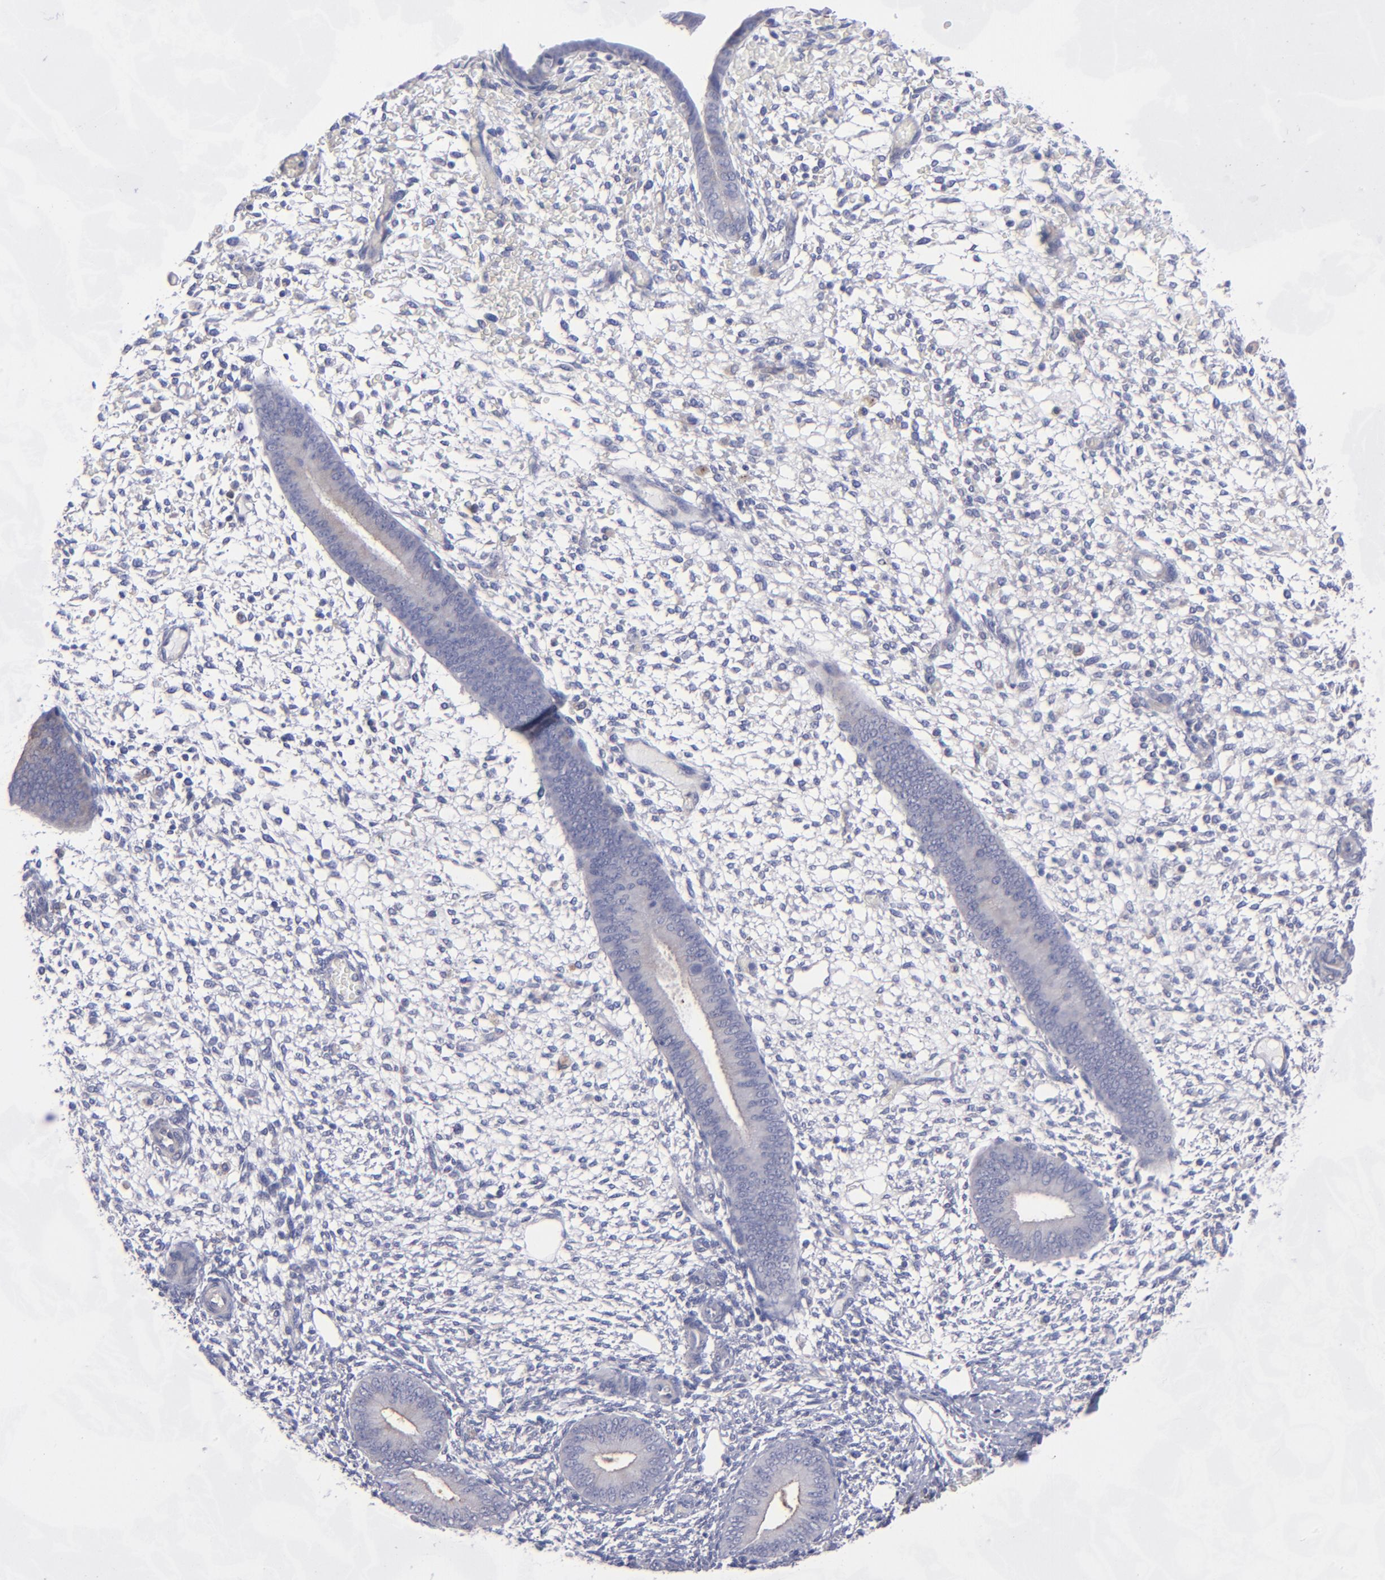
{"staining": {"intensity": "negative", "quantity": "none", "location": "none"}, "tissue": "endometrium", "cell_type": "Cells in endometrial stroma", "image_type": "normal", "snomed": [{"axis": "morphology", "description": "Normal tissue, NOS"}, {"axis": "topography", "description": "Endometrium"}], "caption": "This micrograph is of benign endometrium stained with IHC to label a protein in brown with the nuclei are counter-stained blue. There is no positivity in cells in endometrial stroma. The staining is performed using DAB (3,3'-diaminobenzidine) brown chromogen with nuclei counter-stained in using hematoxylin.", "gene": "MFGE8", "patient": {"sex": "female", "age": 42}}